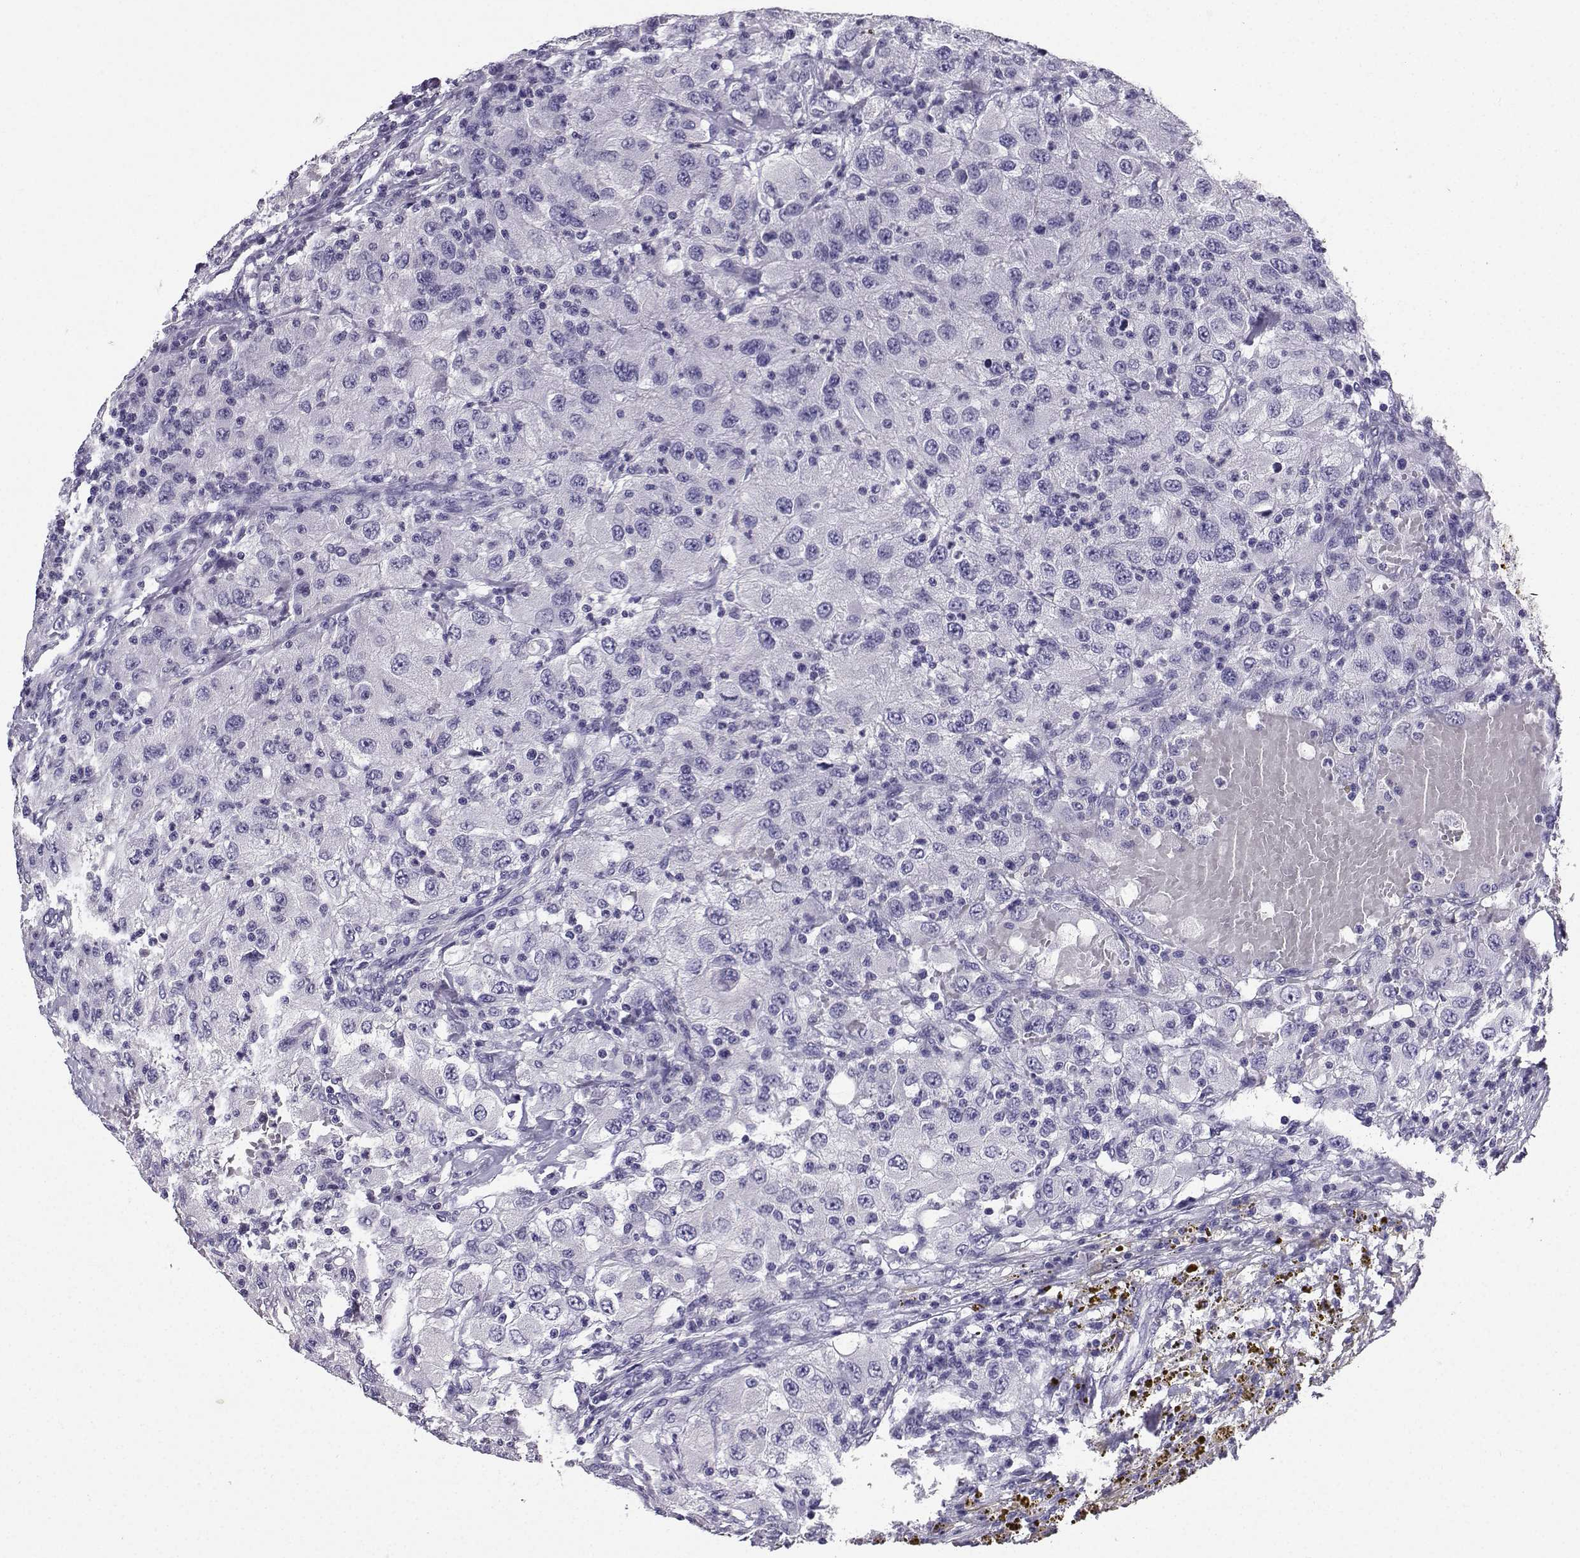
{"staining": {"intensity": "negative", "quantity": "none", "location": "none"}, "tissue": "renal cancer", "cell_type": "Tumor cells", "image_type": "cancer", "snomed": [{"axis": "morphology", "description": "Adenocarcinoma, NOS"}, {"axis": "topography", "description": "Kidney"}], "caption": "This is an immunohistochemistry micrograph of renal cancer (adenocarcinoma). There is no positivity in tumor cells.", "gene": "SPAG11B", "patient": {"sex": "female", "age": 67}}